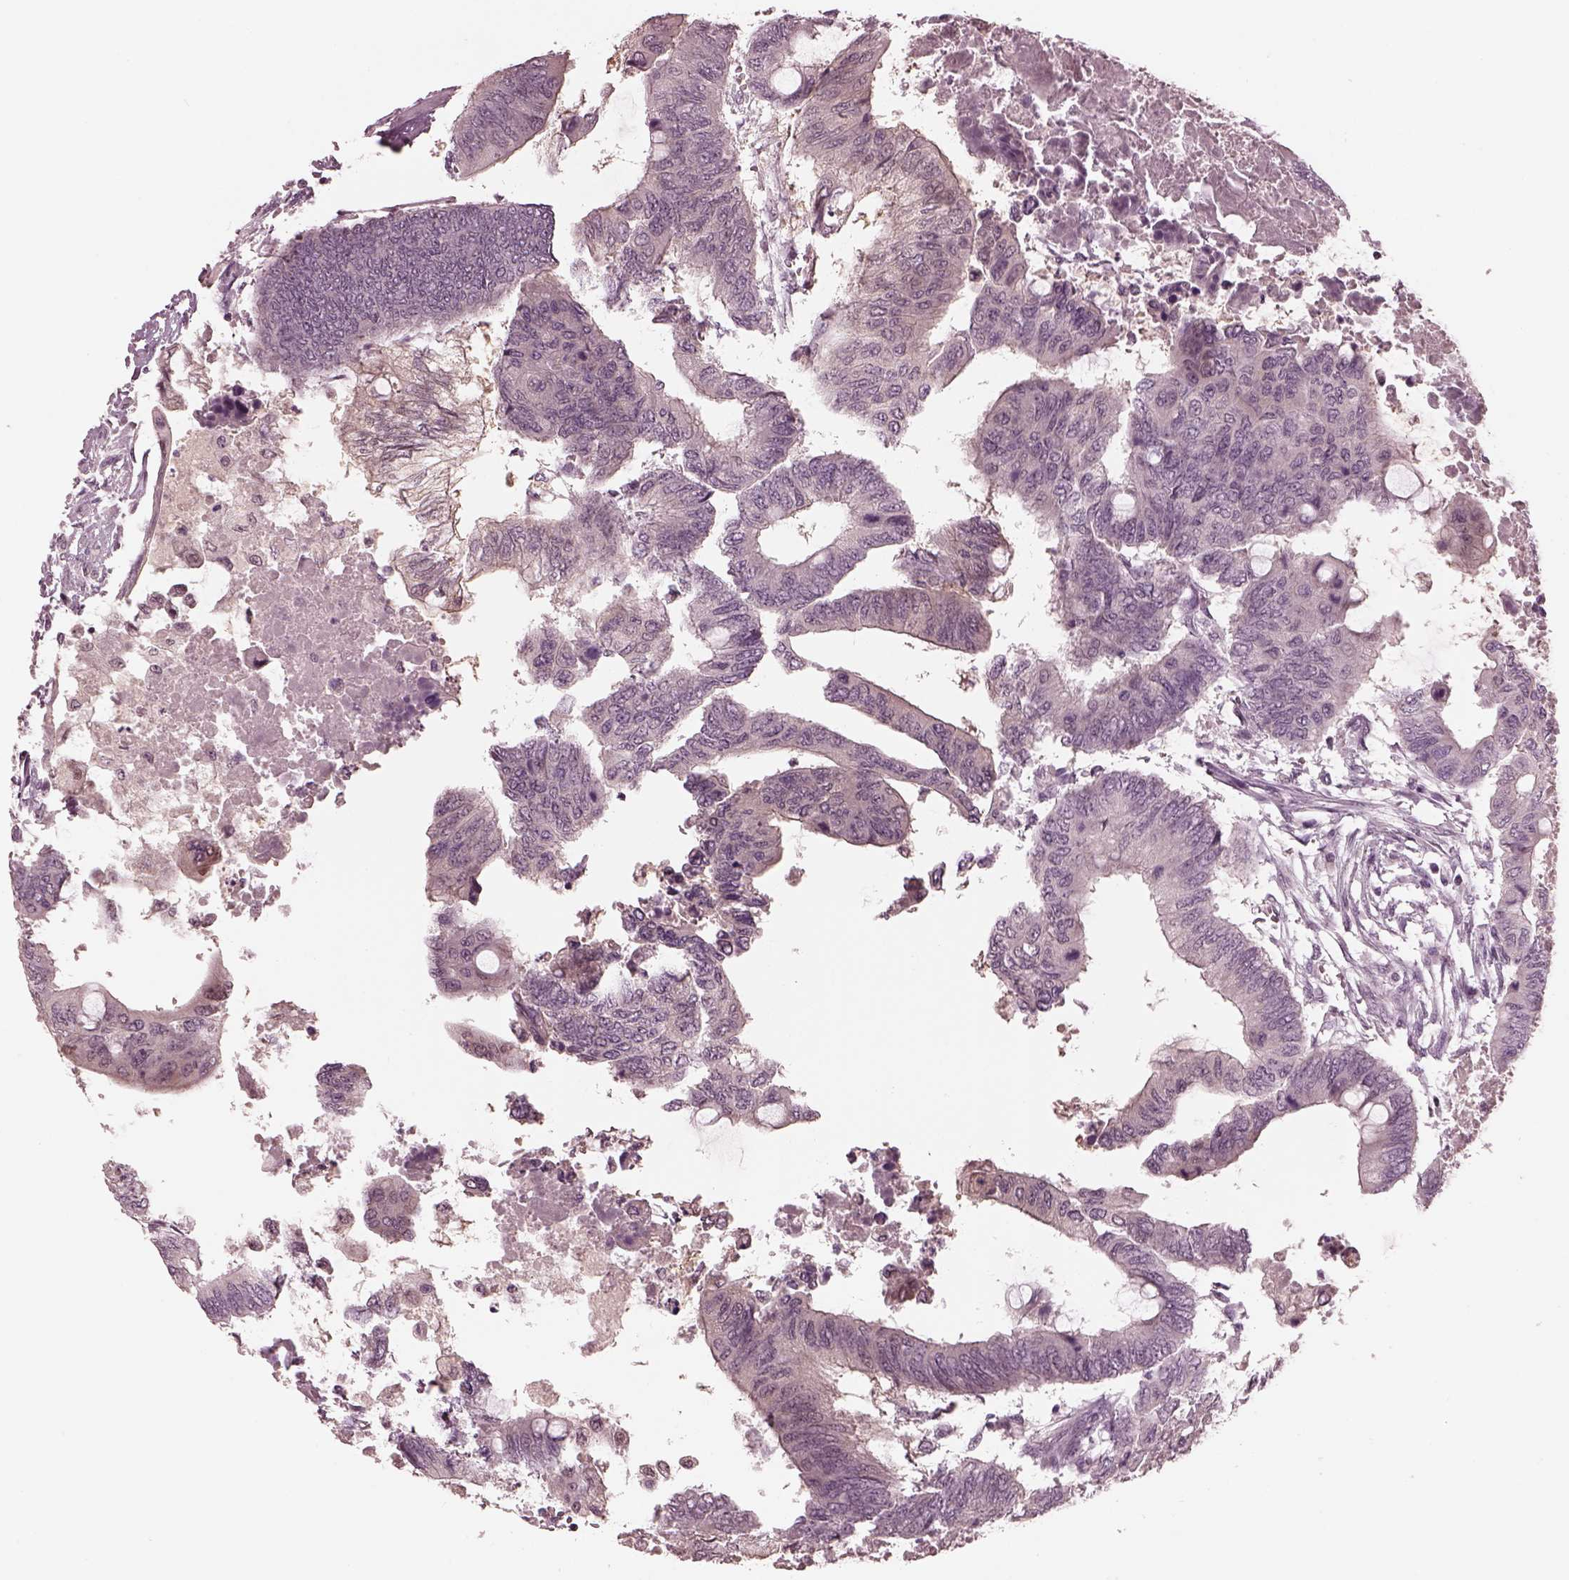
{"staining": {"intensity": "negative", "quantity": "none", "location": "none"}, "tissue": "colorectal cancer", "cell_type": "Tumor cells", "image_type": "cancer", "snomed": [{"axis": "morphology", "description": "Normal tissue, NOS"}, {"axis": "morphology", "description": "Adenocarcinoma, NOS"}, {"axis": "topography", "description": "Rectum"}, {"axis": "topography", "description": "Peripheral nerve tissue"}], "caption": "The IHC histopathology image has no significant staining in tumor cells of colorectal cancer tissue.", "gene": "IQCG", "patient": {"sex": "male", "age": 92}}